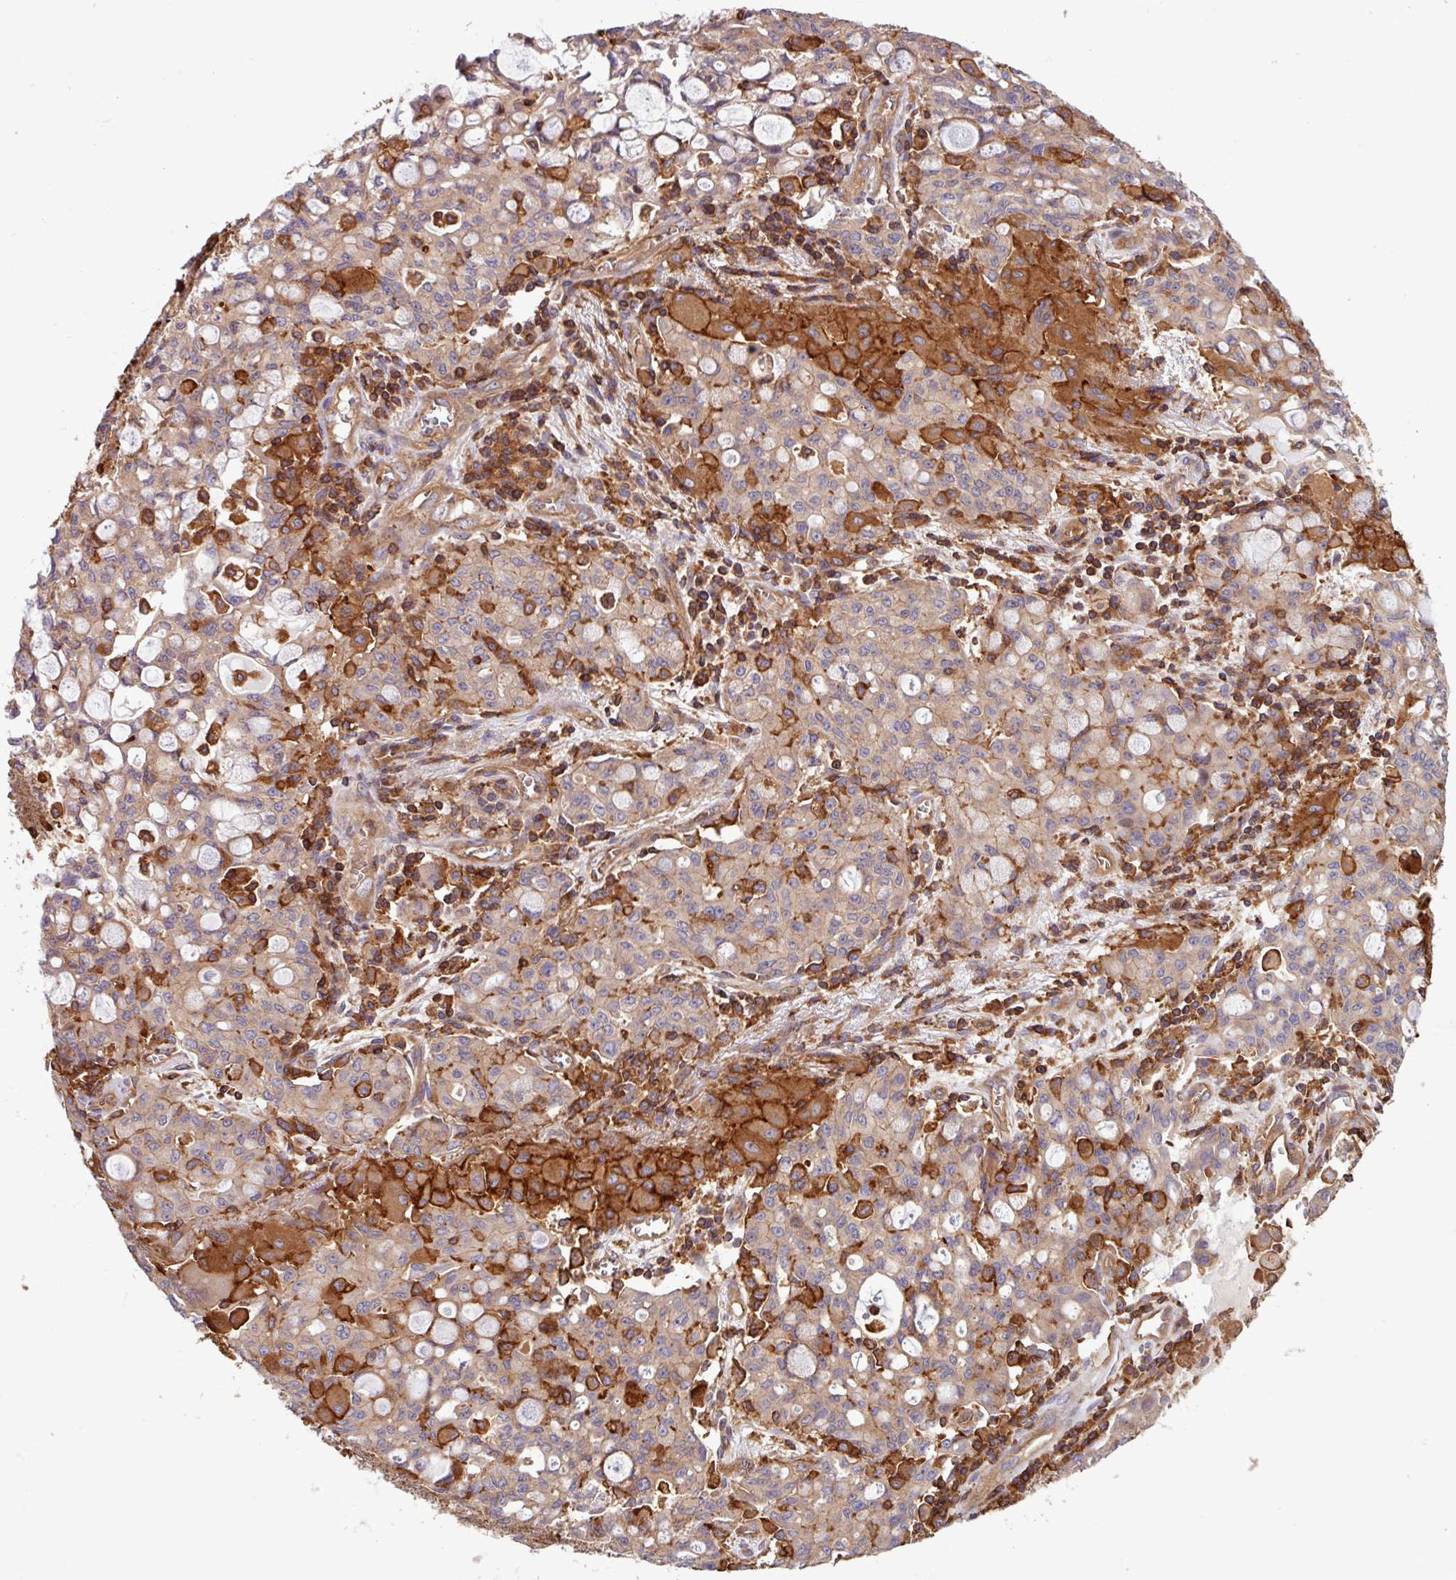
{"staining": {"intensity": "weak", "quantity": "25%-75%", "location": "cytoplasmic/membranous"}, "tissue": "lung cancer", "cell_type": "Tumor cells", "image_type": "cancer", "snomed": [{"axis": "morphology", "description": "Adenocarcinoma, NOS"}, {"axis": "topography", "description": "Lung"}], "caption": "Weak cytoplasmic/membranous expression for a protein is present in approximately 25%-75% of tumor cells of lung adenocarcinoma using immunohistochemistry (IHC).", "gene": "ACTR3", "patient": {"sex": "female", "age": 44}}